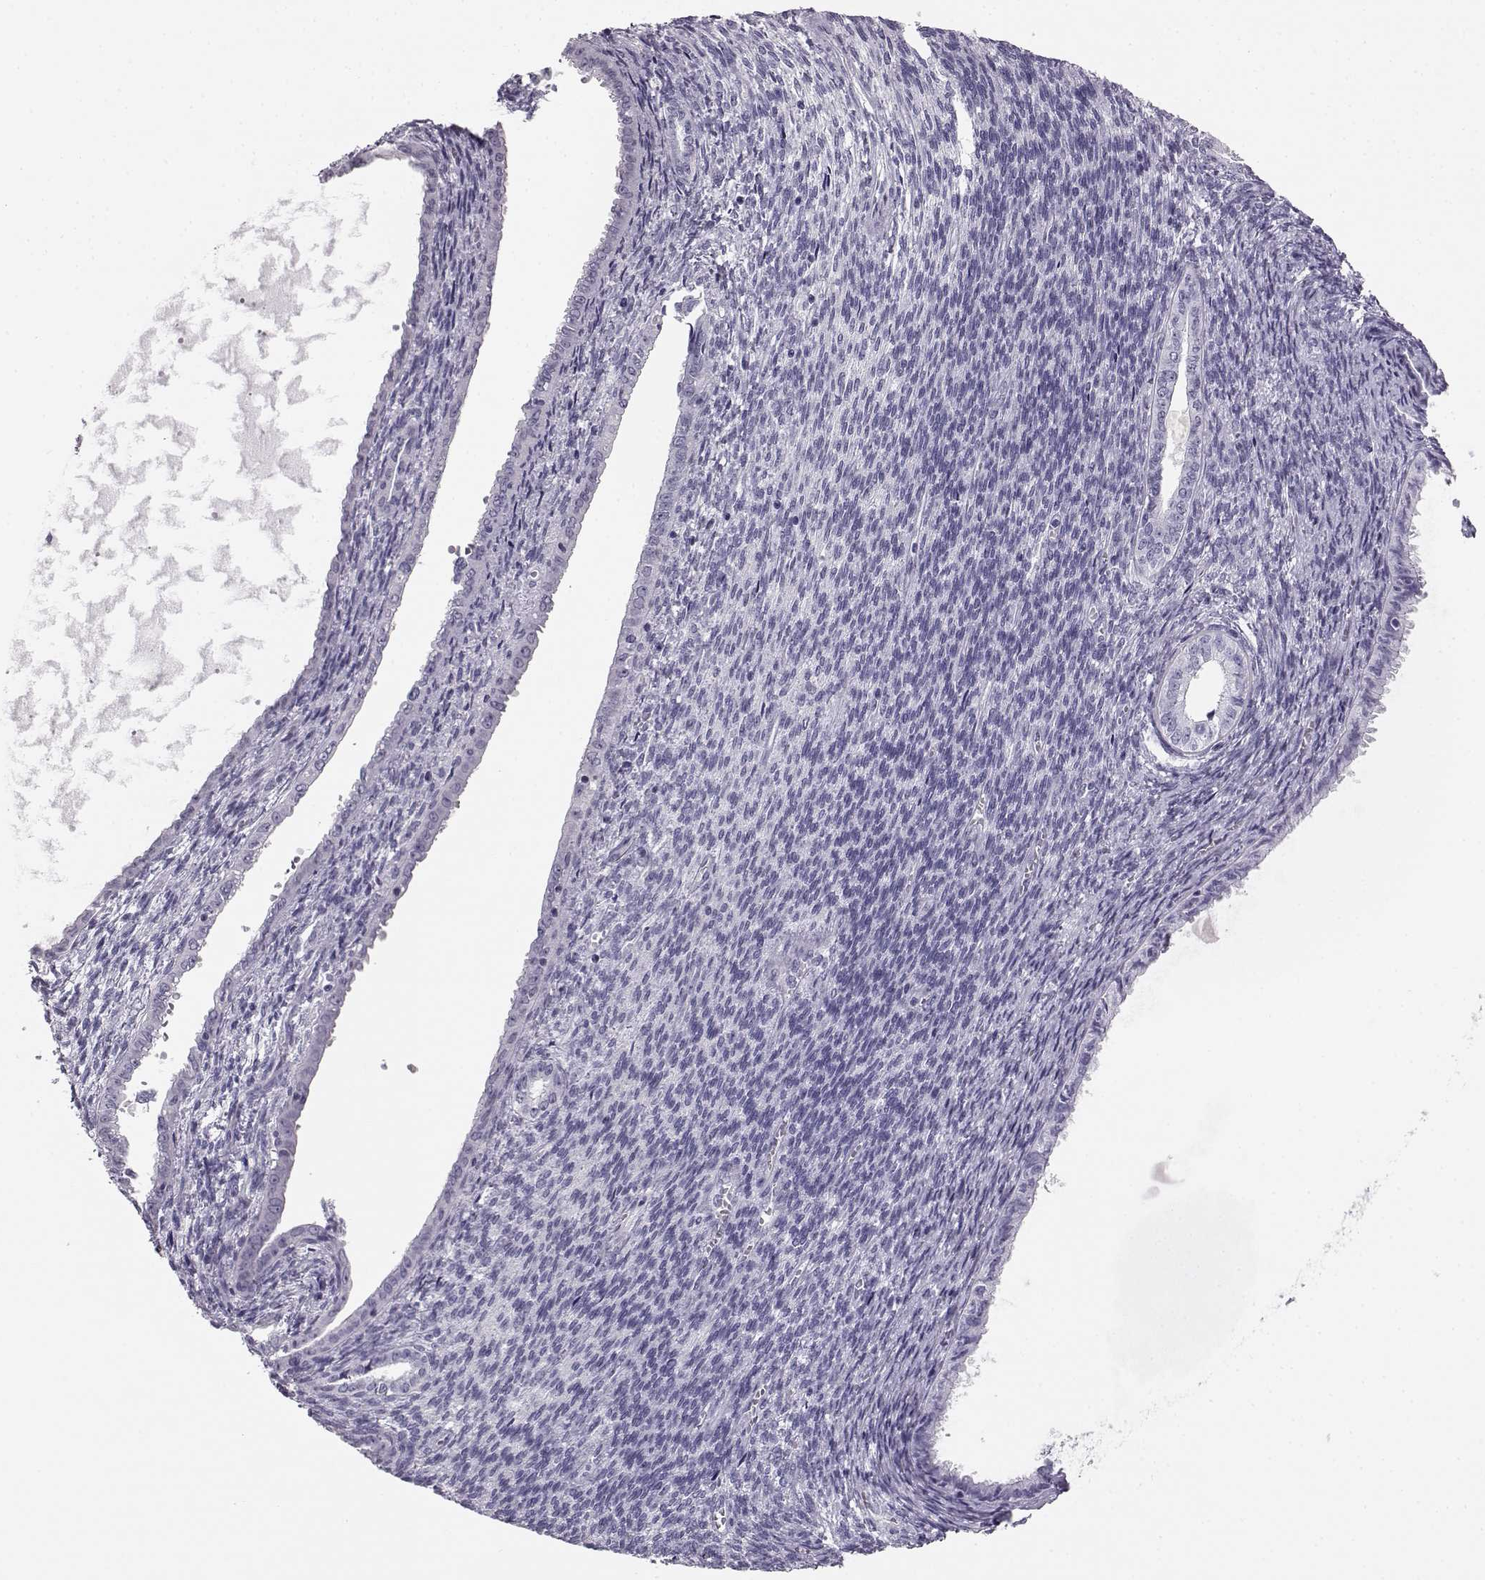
{"staining": {"intensity": "negative", "quantity": "none", "location": "none"}, "tissue": "endometrial cancer", "cell_type": "Tumor cells", "image_type": "cancer", "snomed": [{"axis": "morphology", "description": "Adenocarcinoma, NOS"}, {"axis": "topography", "description": "Endometrium"}], "caption": "The histopathology image exhibits no staining of tumor cells in adenocarcinoma (endometrial).", "gene": "BFSP2", "patient": {"sex": "female", "age": 86}}